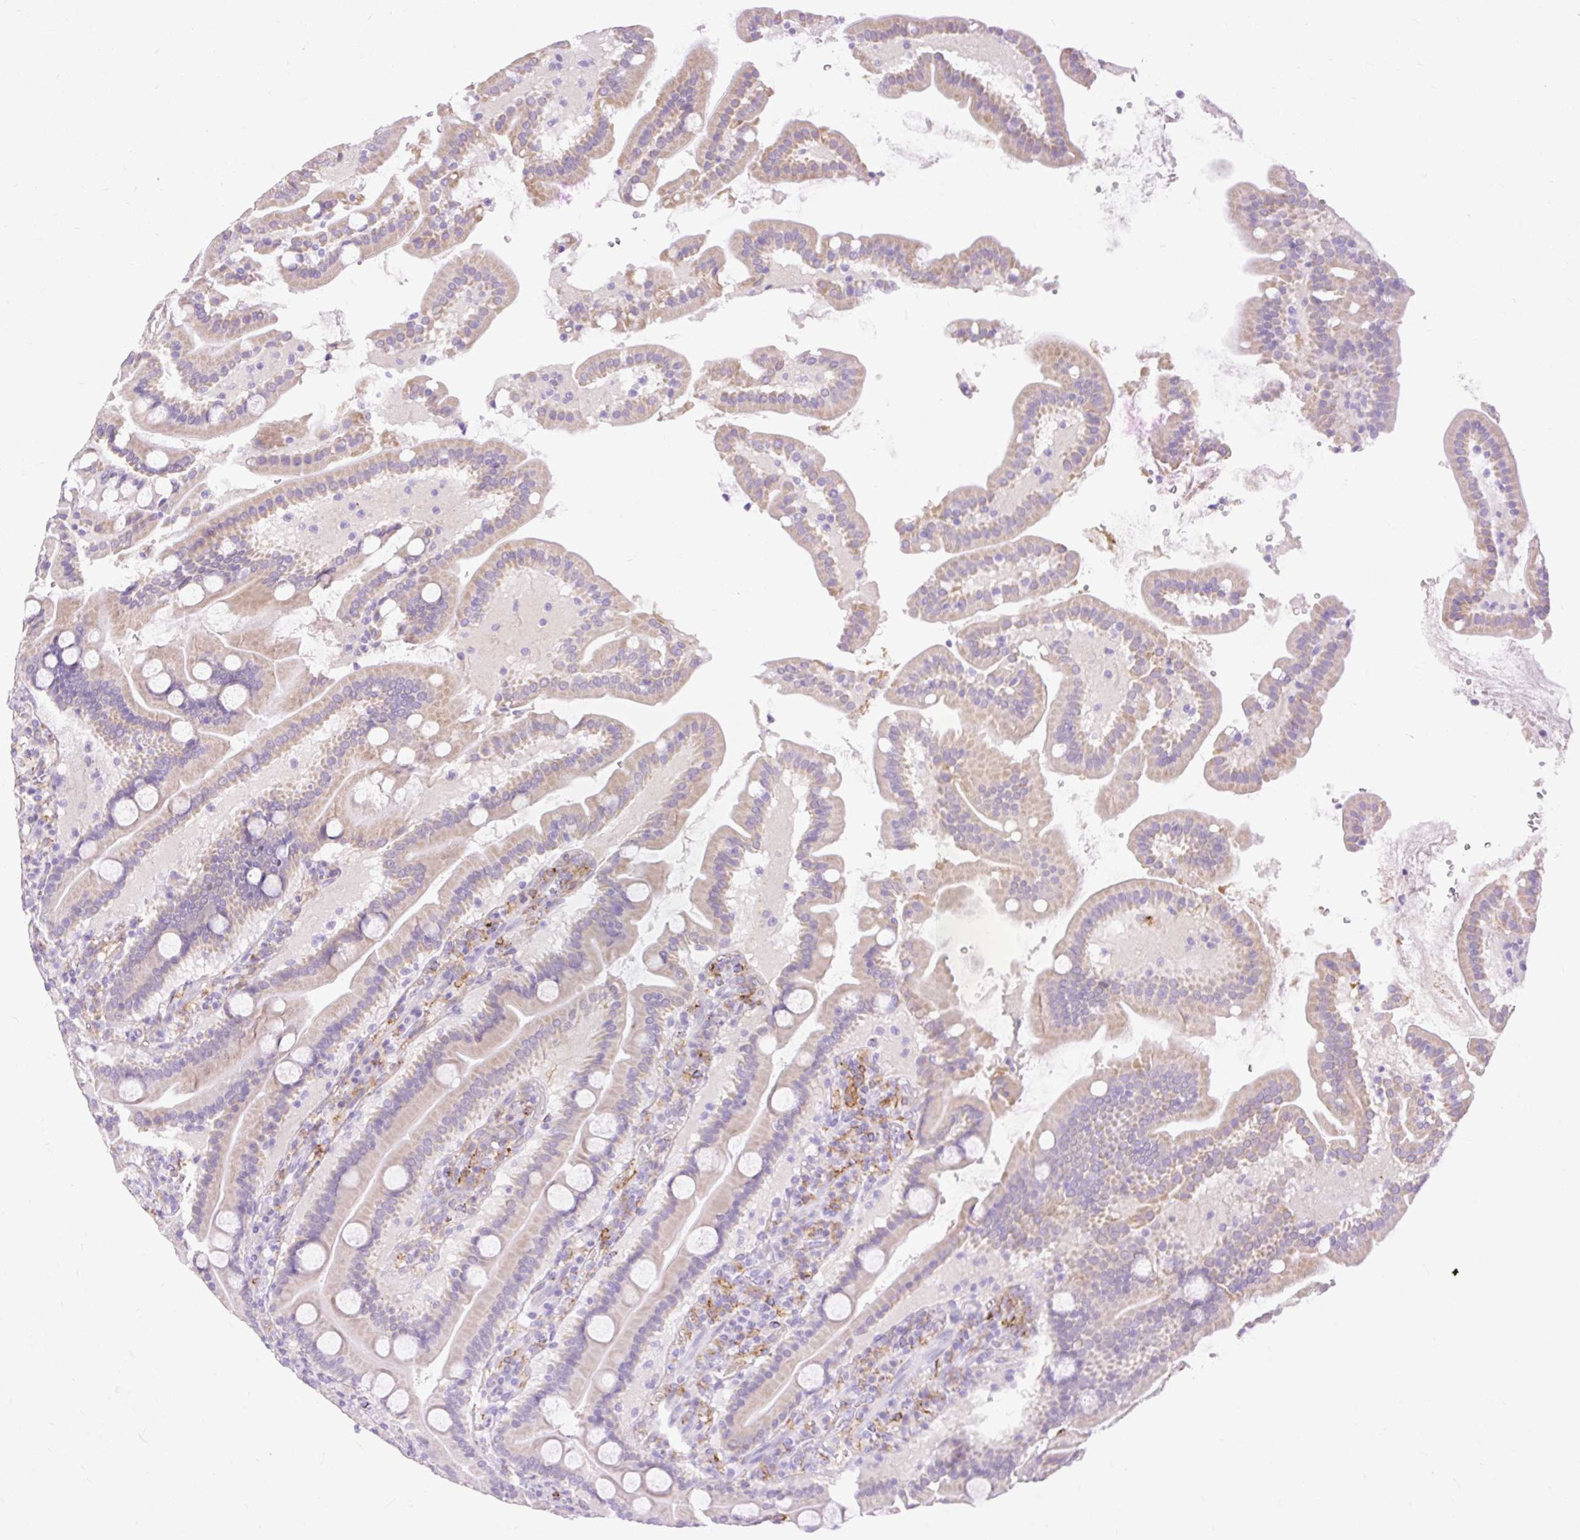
{"staining": {"intensity": "weak", "quantity": "25%-75%", "location": "cytoplasmic/membranous"}, "tissue": "duodenum", "cell_type": "Glandular cells", "image_type": "normal", "snomed": [{"axis": "morphology", "description": "Normal tissue, NOS"}, {"axis": "topography", "description": "Duodenum"}], "caption": "Unremarkable duodenum reveals weak cytoplasmic/membranous expression in about 25%-75% of glandular cells.", "gene": "SIGLEC1", "patient": {"sex": "male", "age": 55}}